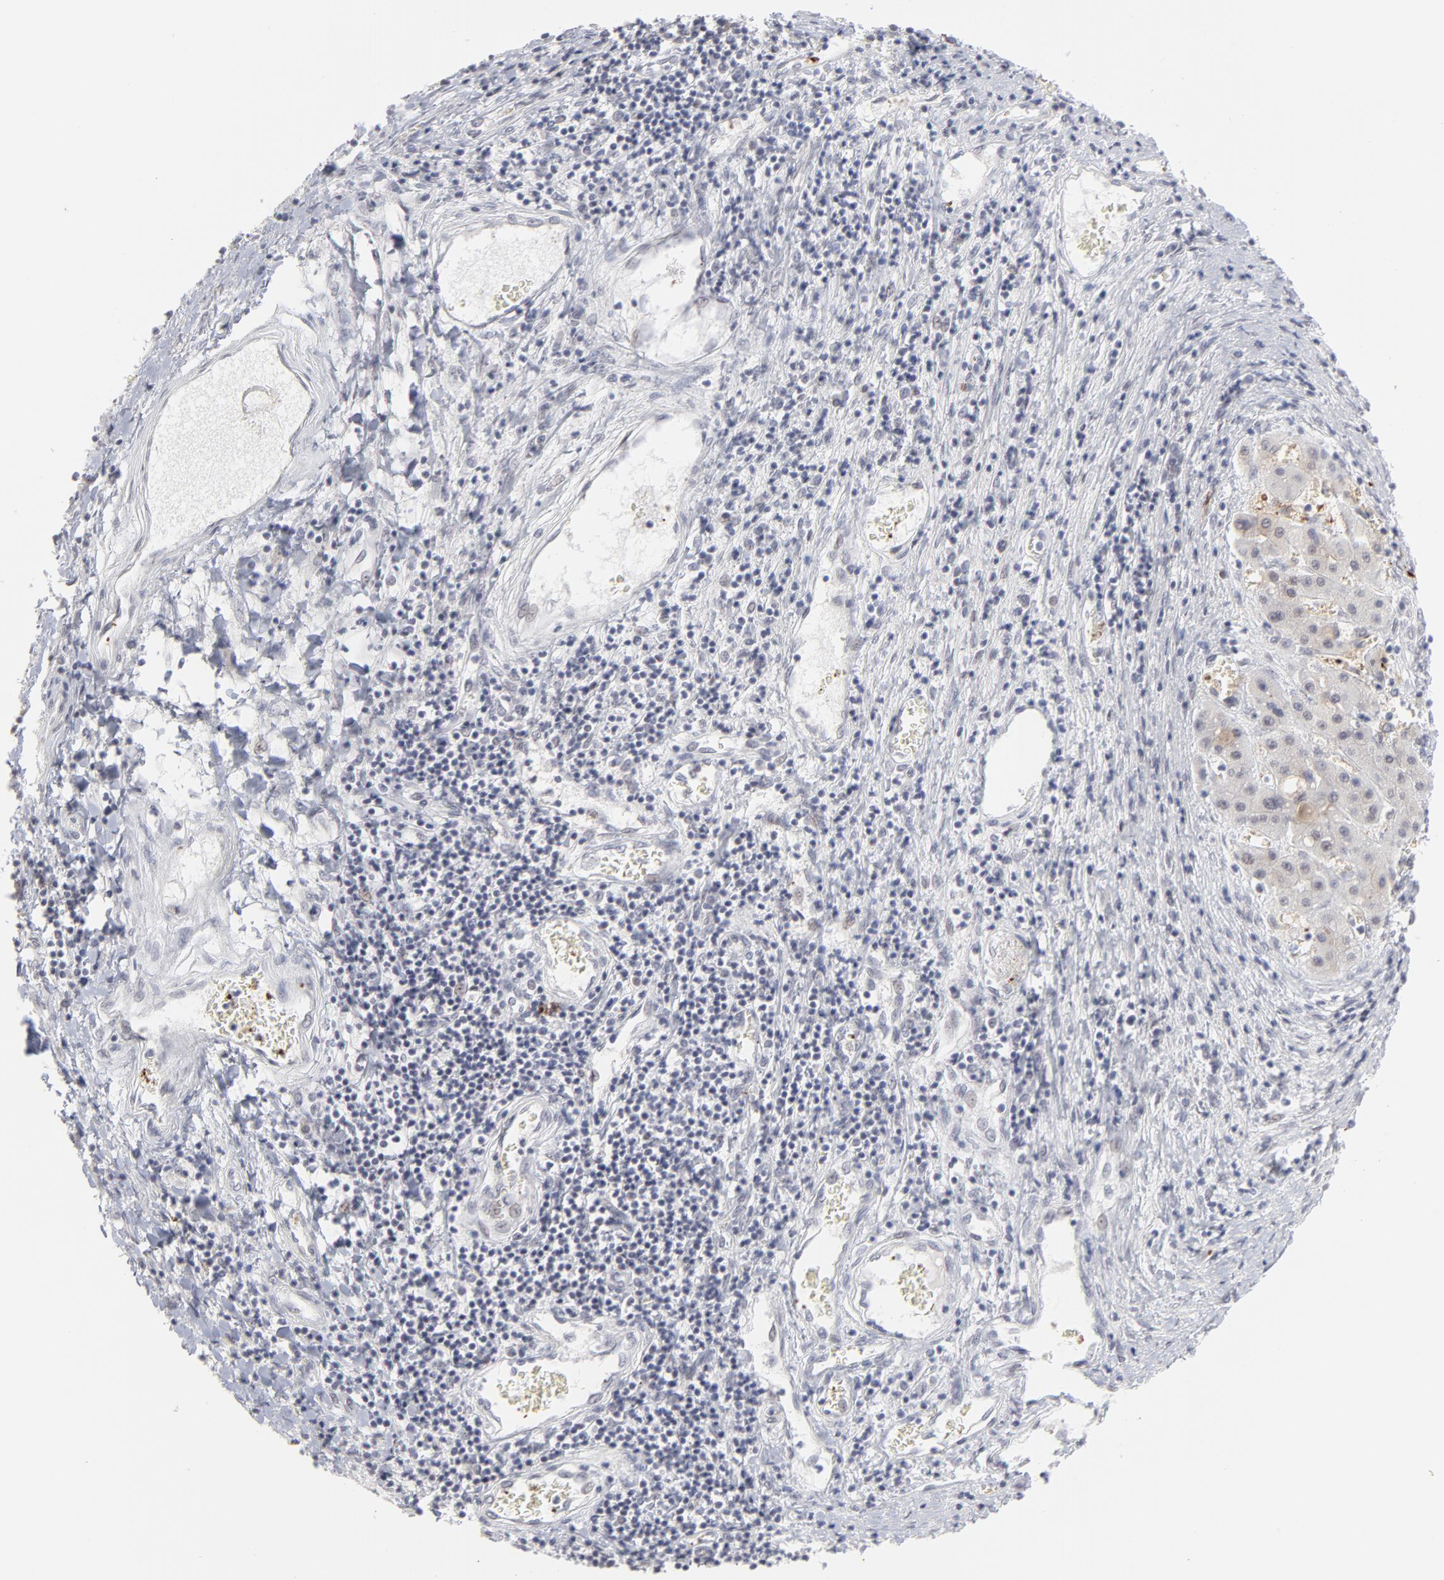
{"staining": {"intensity": "moderate", "quantity": "<25%", "location": "cytoplasmic/membranous"}, "tissue": "liver cancer", "cell_type": "Tumor cells", "image_type": "cancer", "snomed": [{"axis": "morphology", "description": "Carcinoma, Hepatocellular, NOS"}, {"axis": "topography", "description": "Liver"}], "caption": "Liver cancer (hepatocellular carcinoma) stained with immunohistochemistry exhibits moderate cytoplasmic/membranous positivity in approximately <25% of tumor cells.", "gene": "CCR2", "patient": {"sex": "male", "age": 24}}